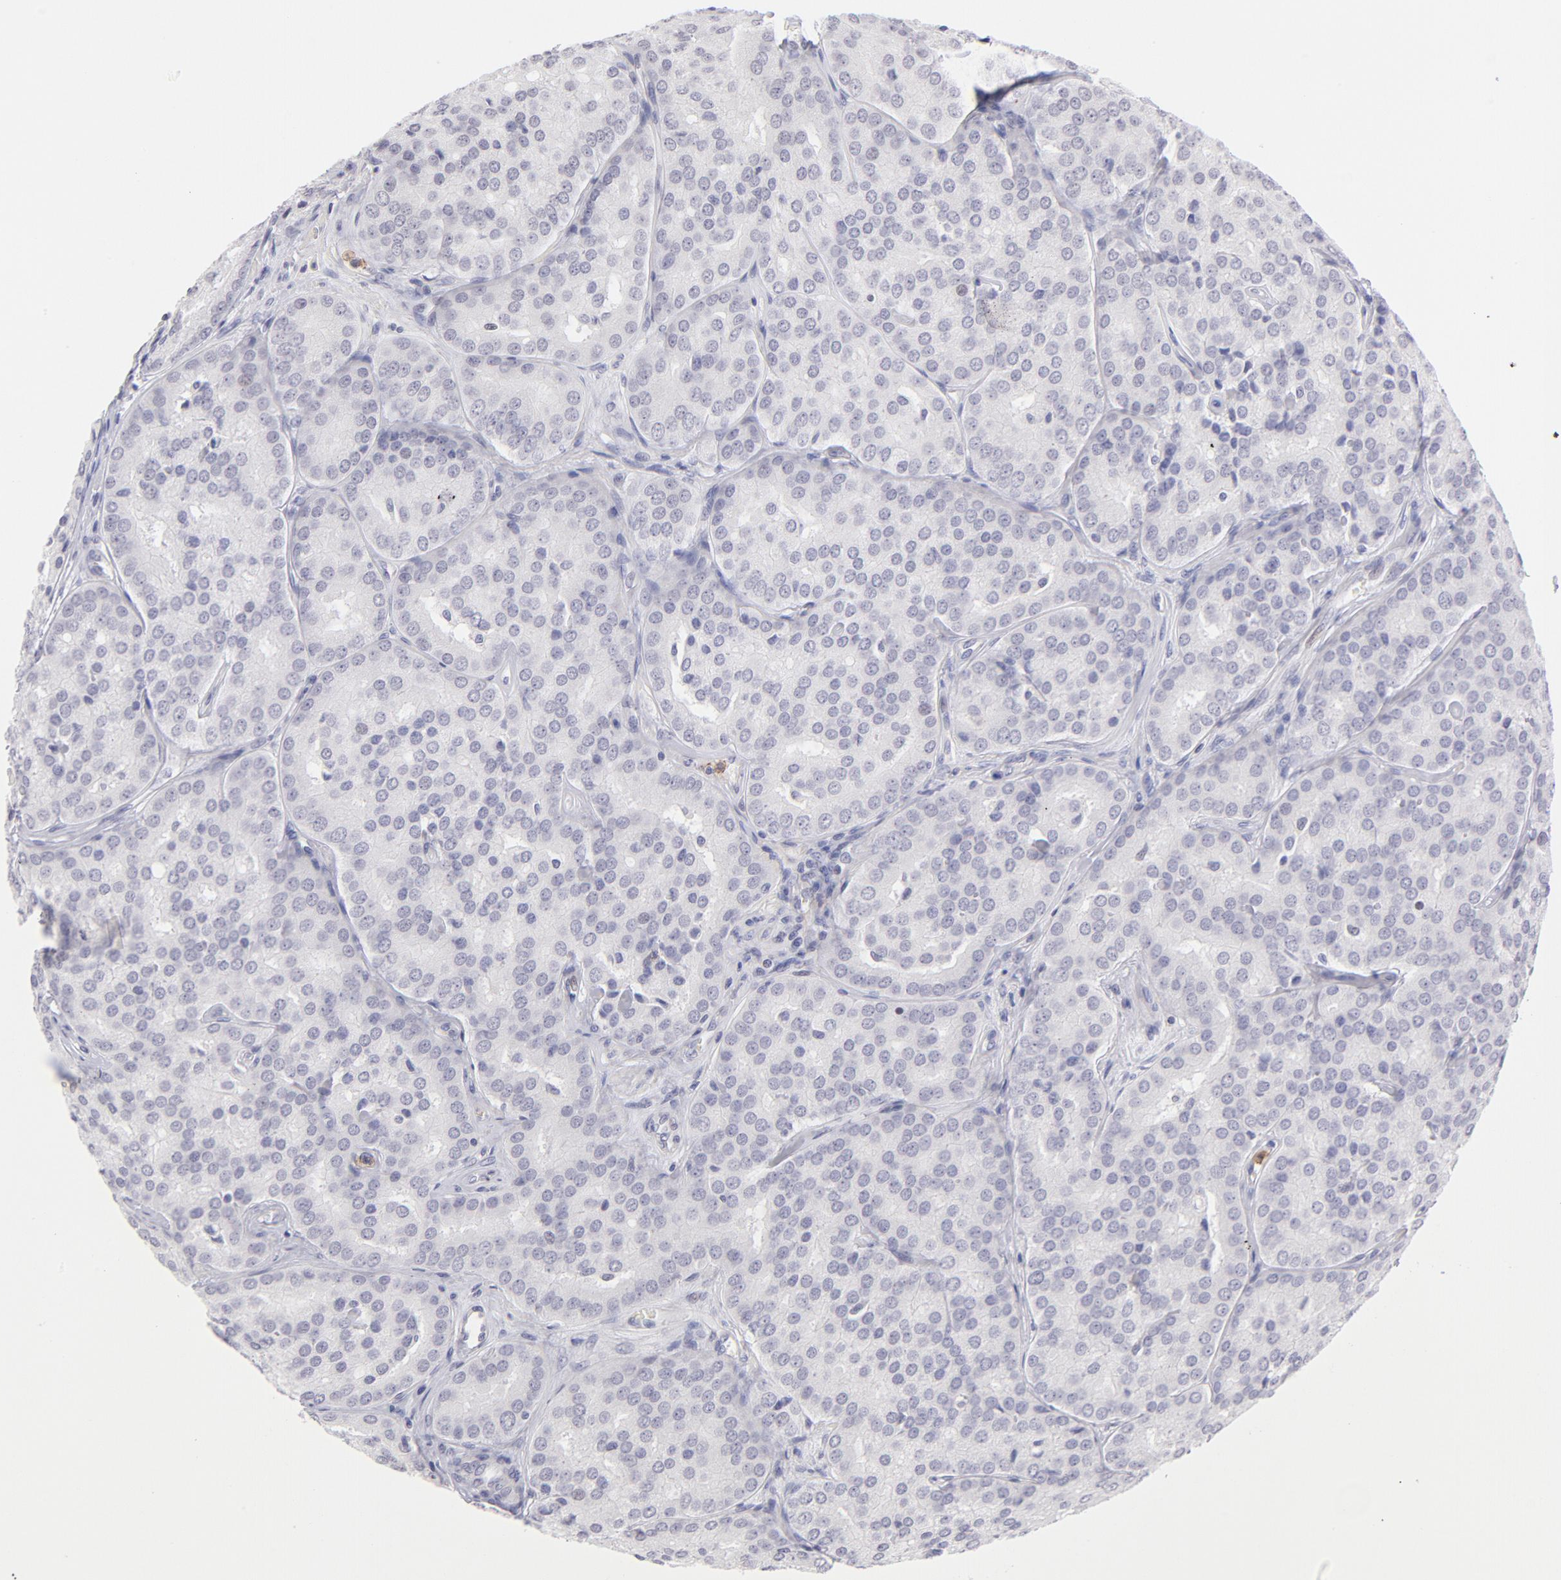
{"staining": {"intensity": "negative", "quantity": "none", "location": "none"}, "tissue": "prostate cancer", "cell_type": "Tumor cells", "image_type": "cancer", "snomed": [{"axis": "morphology", "description": "Adenocarcinoma, High grade"}, {"axis": "topography", "description": "Prostate"}], "caption": "The IHC histopathology image has no significant expression in tumor cells of prostate adenocarcinoma (high-grade) tissue. Brightfield microscopy of immunohistochemistry (IHC) stained with DAB (brown) and hematoxylin (blue), captured at high magnification.", "gene": "LTB4R", "patient": {"sex": "male", "age": 64}}